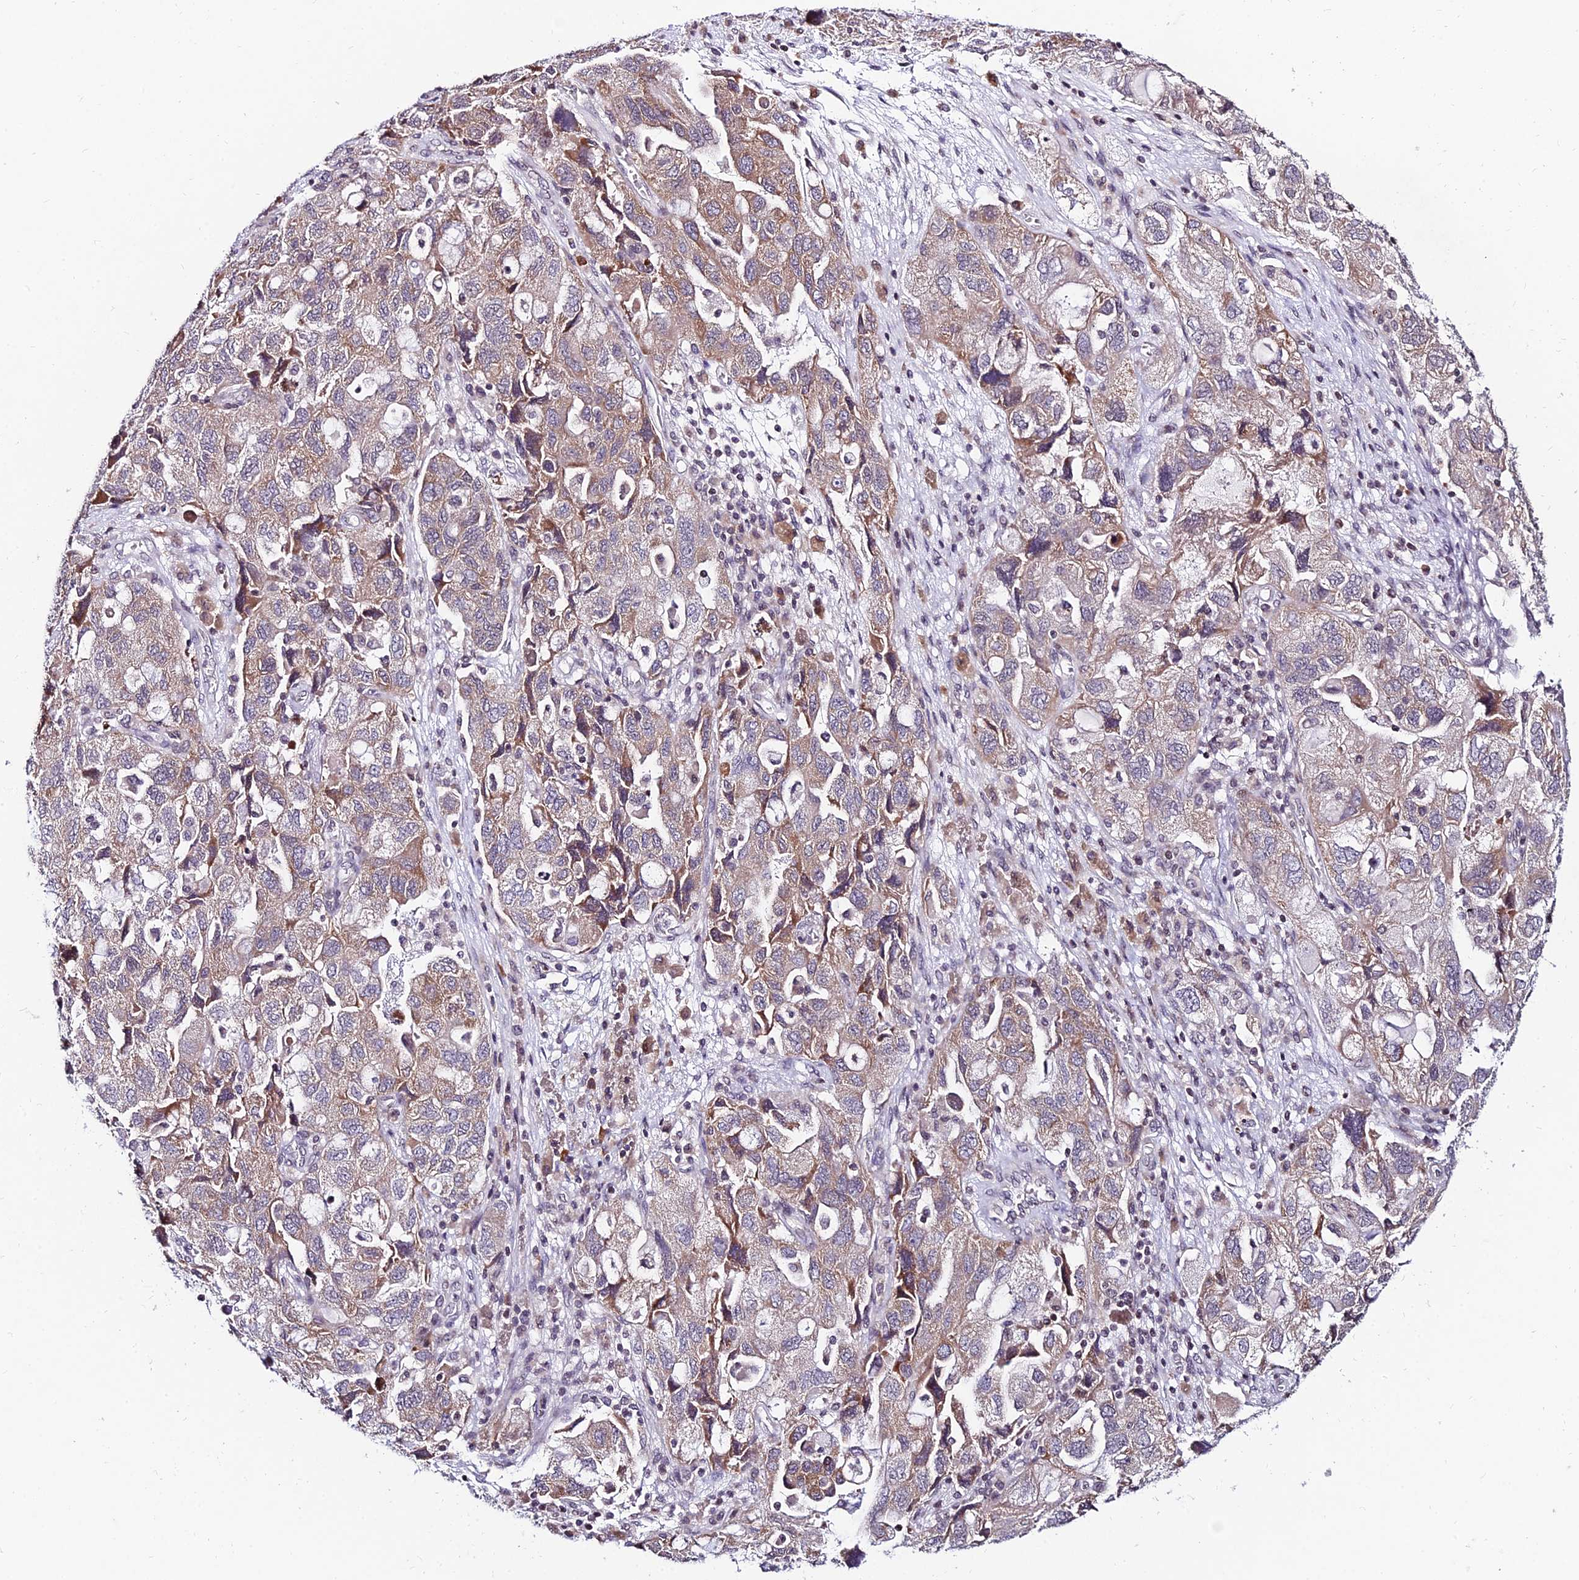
{"staining": {"intensity": "moderate", "quantity": "<25%", "location": "cytoplasmic/membranous"}, "tissue": "ovarian cancer", "cell_type": "Tumor cells", "image_type": "cancer", "snomed": [{"axis": "morphology", "description": "Carcinoma, NOS"}, {"axis": "morphology", "description": "Cystadenocarcinoma, serous, NOS"}, {"axis": "topography", "description": "Ovary"}], "caption": "Tumor cells reveal low levels of moderate cytoplasmic/membranous positivity in about <25% of cells in serous cystadenocarcinoma (ovarian).", "gene": "CDNF", "patient": {"sex": "female", "age": 69}}